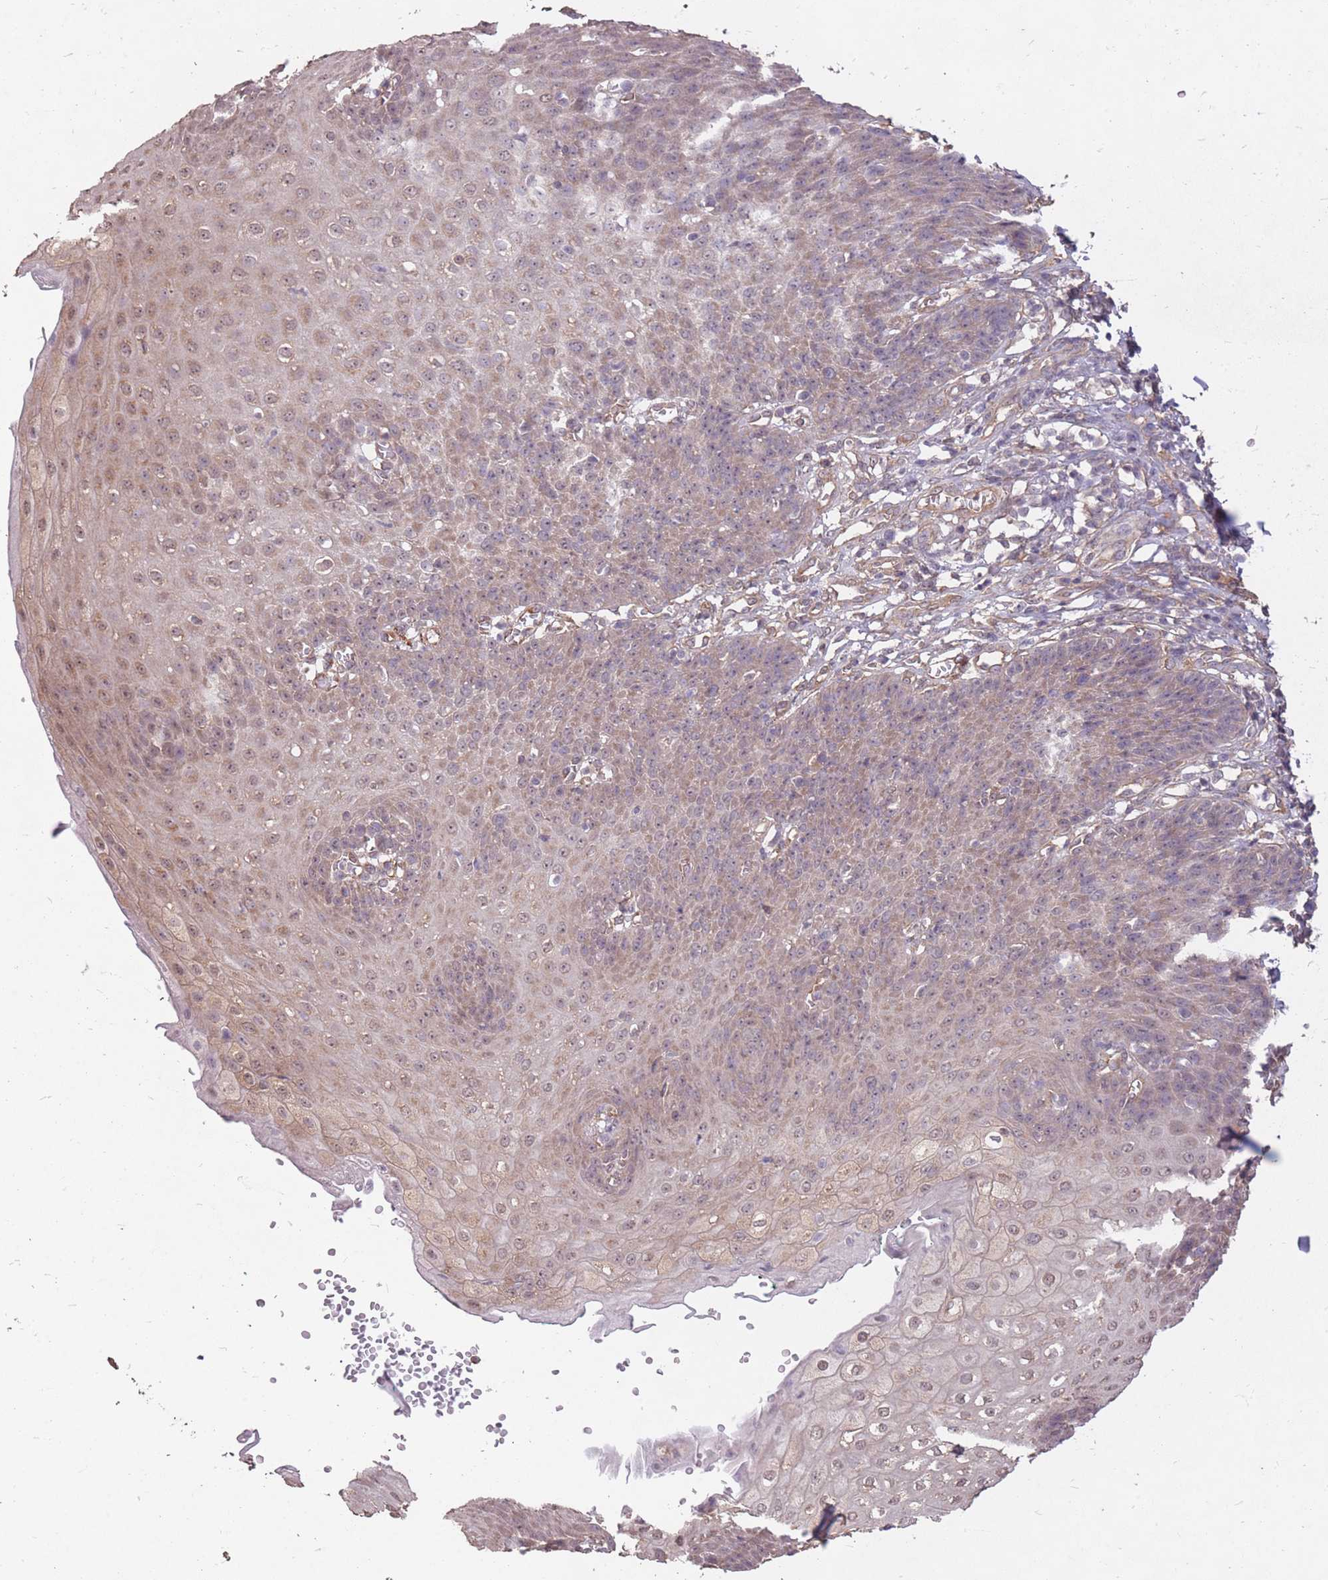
{"staining": {"intensity": "weak", "quantity": ">75%", "location": "cytoplasmic/membranous,nuclear"}, "tissue": "esophagus", "cell_type": "Squamous epithelial cells", "image_type": "normal", "snomed": [{"axis": "morphology", "description": "Normal tissue, NOS"}, {"axis": "topography", "description": "Esophagus"}], "caption": "Approximately >75% of squamous epithelial cells in unremarkable human esophagus demonstrate weak cytoplasmic/membranous,nuclear protein positivity as visualized by brown immunohistochemical staining.", "gene": "DYNC1LI2", "patient": {"sex": "male", "age": 71}}